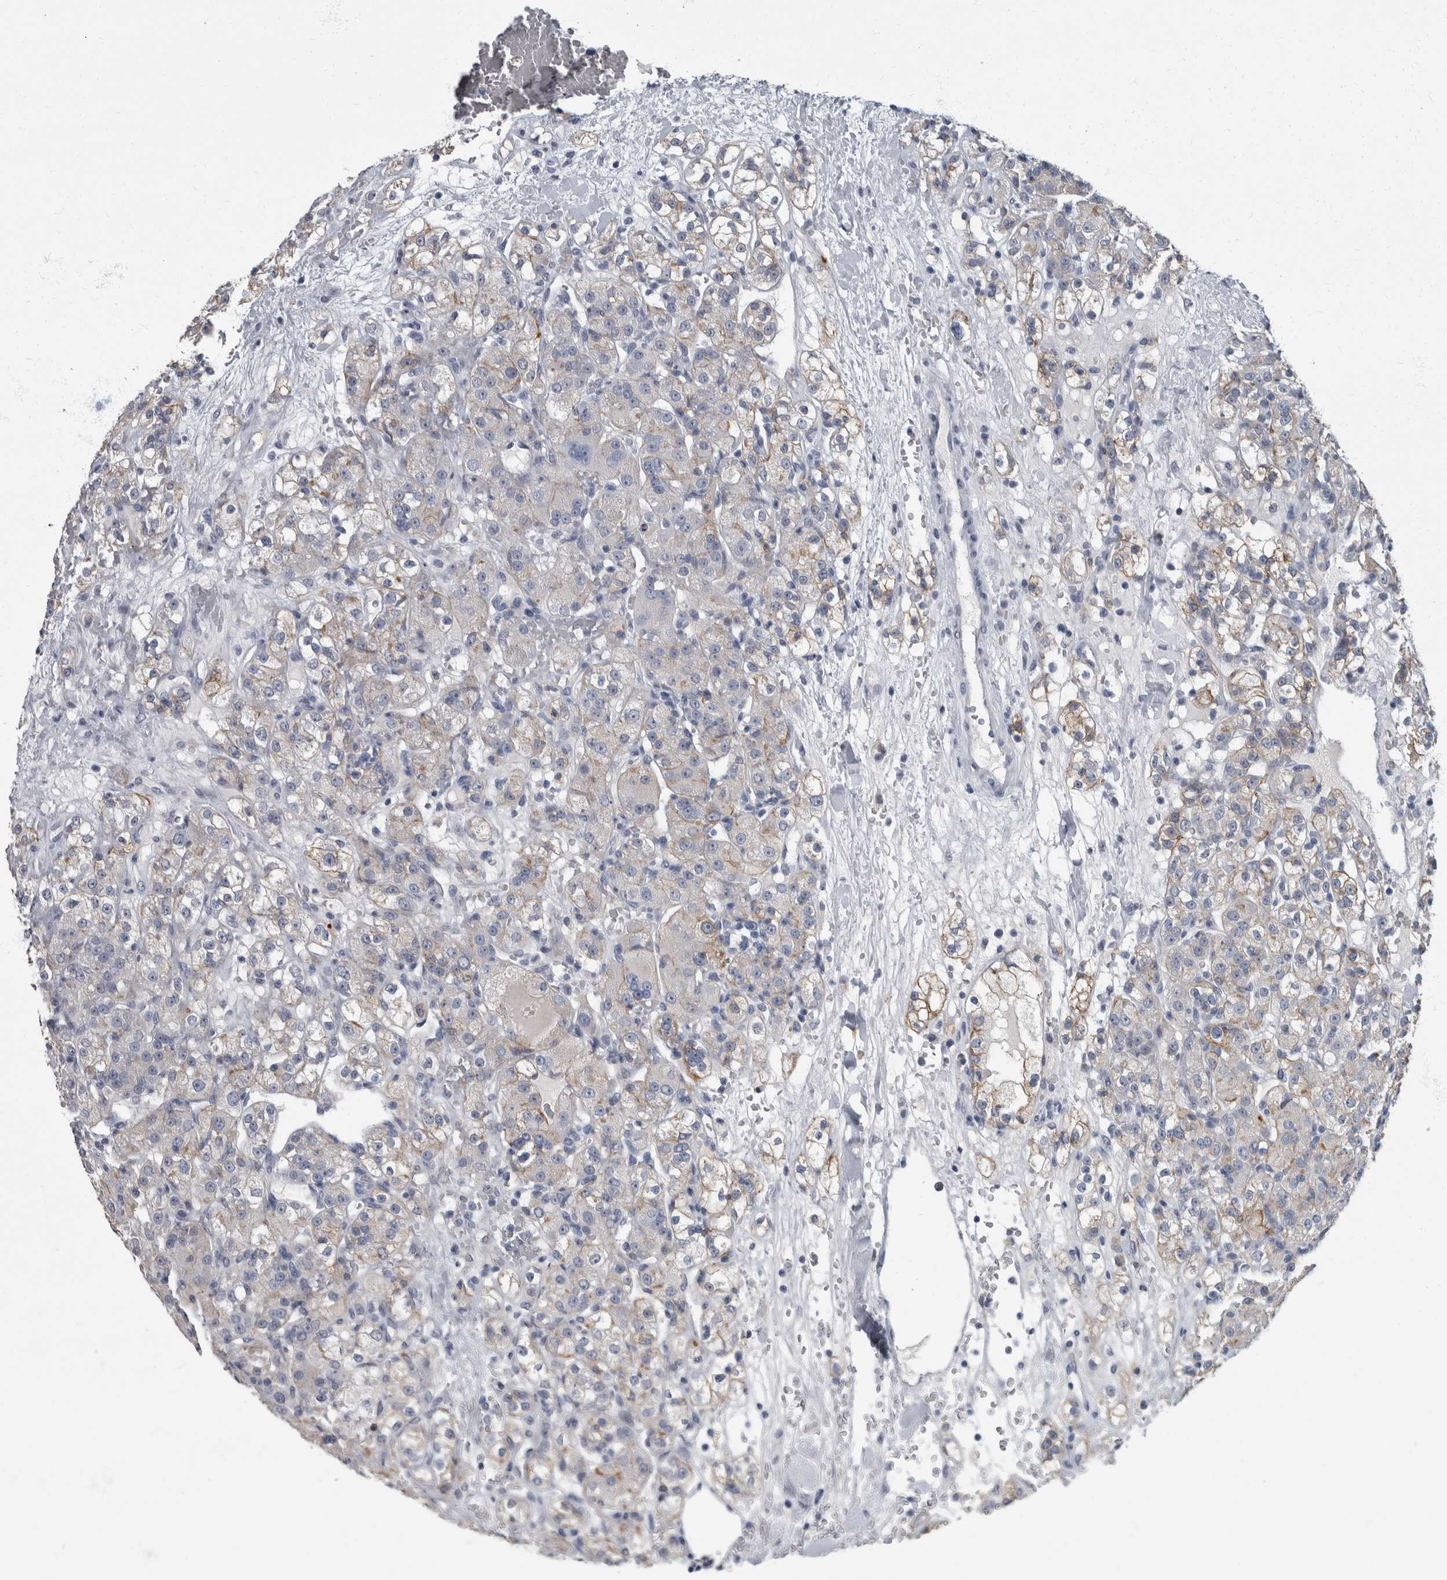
{"staining": {"intensity": "weak", "quantity": "<25%", "location": "cytoplasmic/membranous"}, "tissue": "renal cancer", "cell_type": "Tumor cells", "image_type": "cancer", "snomed": [{"axis": "morphology", "description": "Normal tissue, NOS"}, {"axis": "morphology", "description": "Adenocarcinoma, NOS"}, {"axis": "topography", "description": "Kidney"}], "caption": "Adenocarcinoma (renal) was stained to show a protein in brown. There is no significant expression in tumor cells.", "gene": "DSG2", "patient": {"sex": "male", "age": 61}}